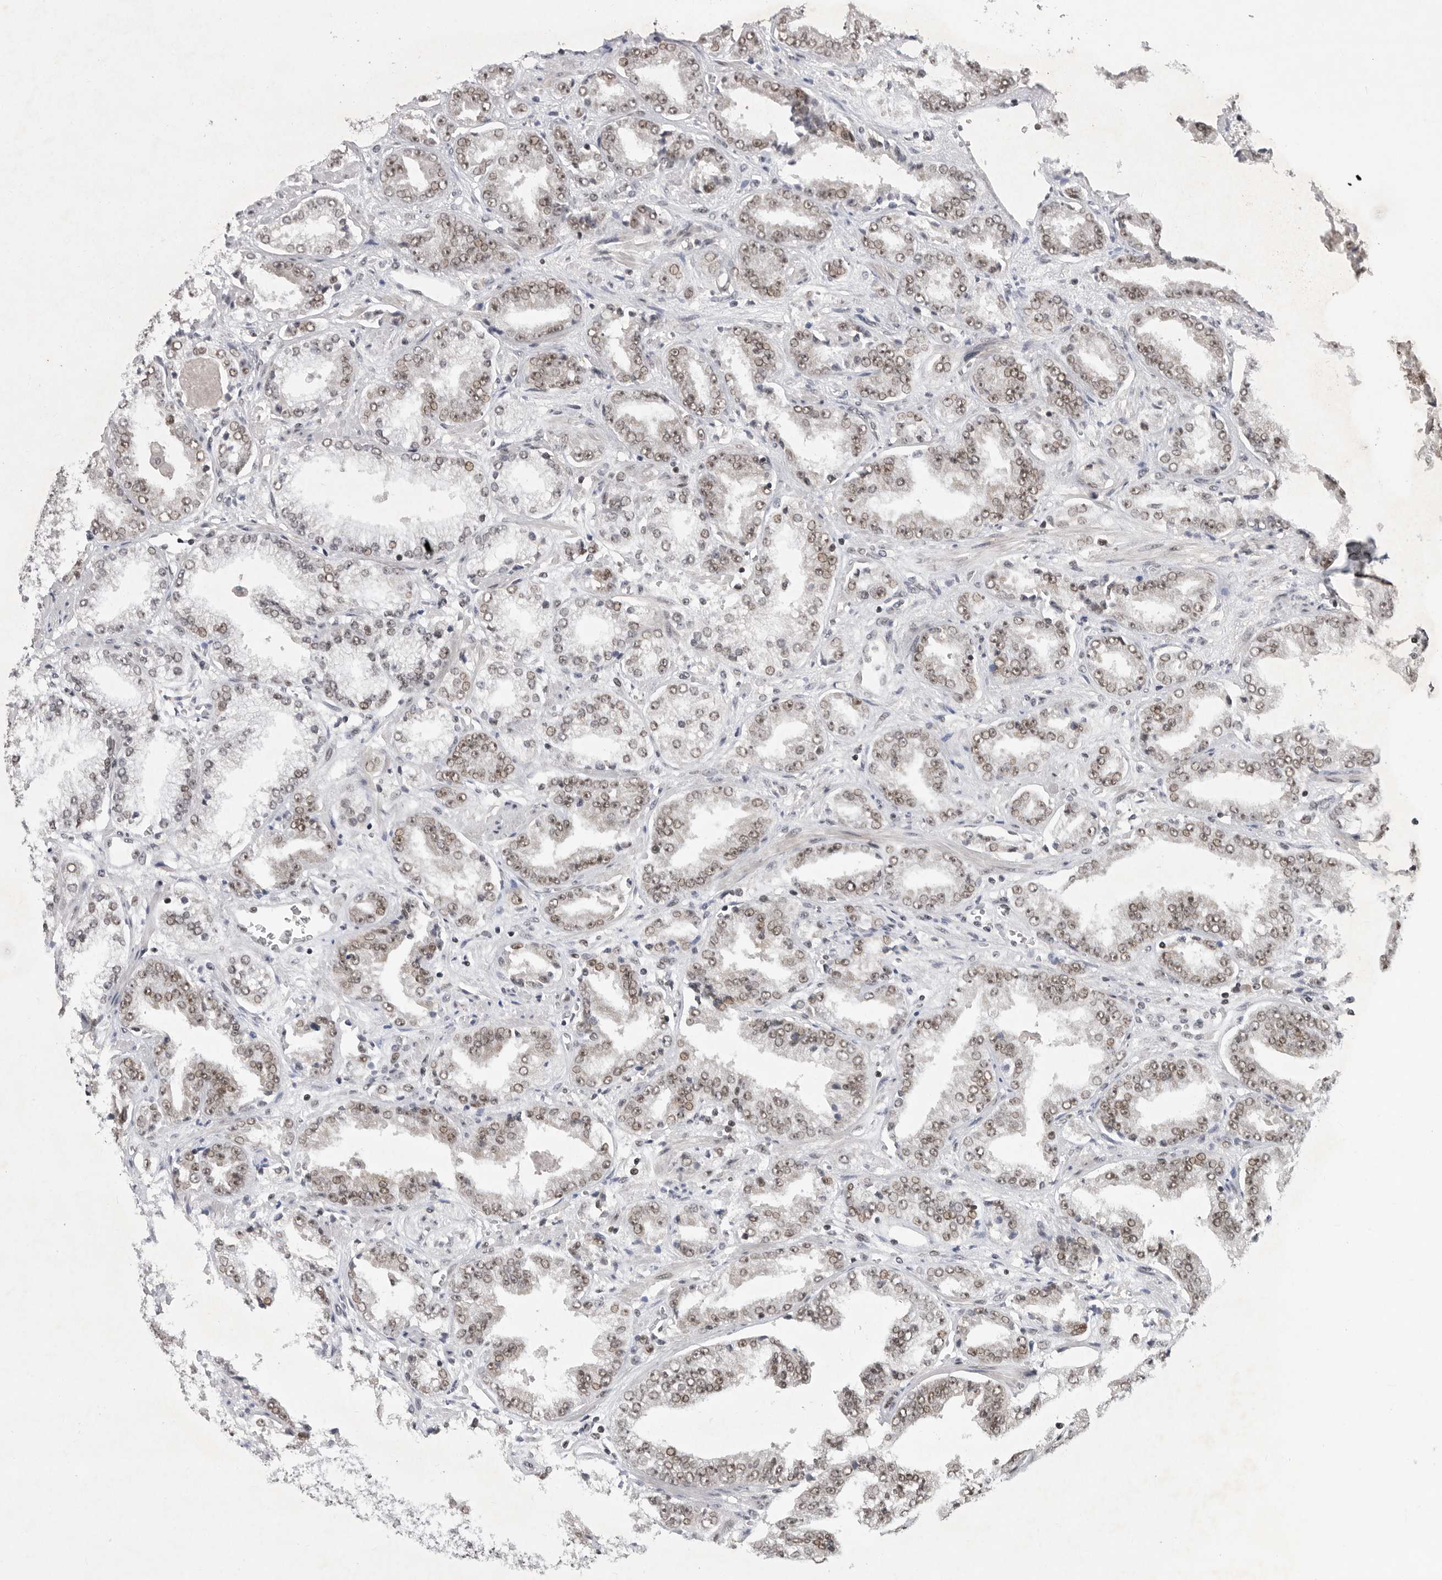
{"staining": {"intensity": "weak", "quantity": "25%-75%", "location": "nuclear"}, "tissue": "prostate cancer", "cell_type": "Tumor cells", "image_type": "cancer", "snomed": [{"axis": "morphology", "description": "Adenocarcinoma, High grade"}, {"axis": "topography", "description": "Prostate"}], "caption": "DAB (3,3'-diaminobenzidine) immunohistochemical staining of adenocarcinoma (high-grade) (prostate) displays weak nuclear protein positivity in approximately 25%-75% of tumor cells.", "gene": "ZNF830", "patient": {"sex": "male", "age": 71}}